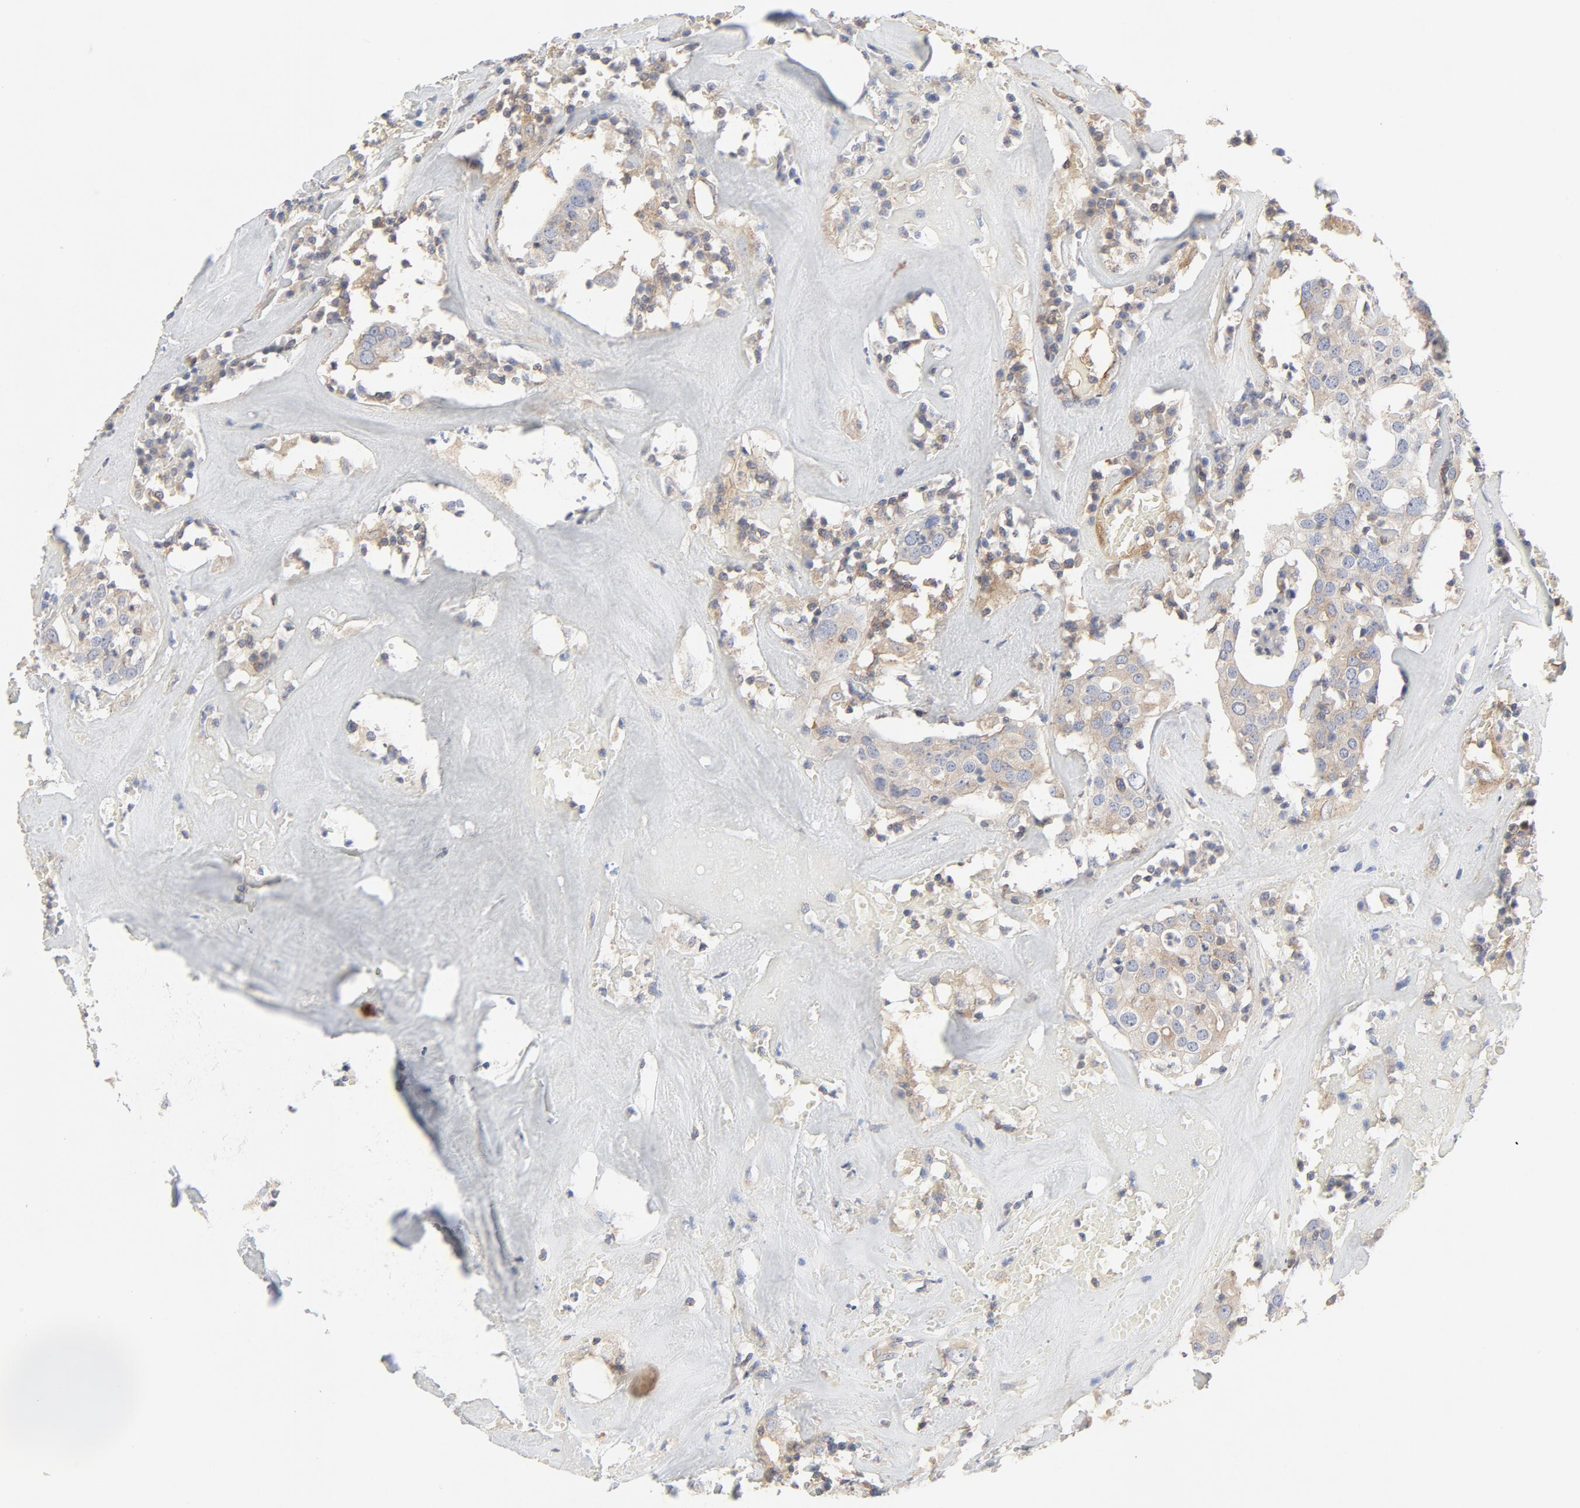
{"staining": {"intensity": "weak", "quantity": "25%-75%", "location": "cytoplasmic/membranous"}, "tissue": "head and neck cancer", "cell_type": "Tumor cells", "image_type": "cancer", "snomed": [{"axis": "morphology", "description": "Adenocarcinoma, NOS"}, {"axis": "topography", "description": "Salivary gland"}, {"axis": "topography", "description": "Head-Neck"}], "caption": "Adenocarcinoma (head and neck) was stained to show a protein in brown. There is low levels of weak cytoplasmic/membranous expression in approximately 25%-75% of tumor cells. (DAB IHC, brown staining for protein, blue staining for nuclei).", "gene": "RABEP1", "patient": {"sex": "female", "age": 65}}